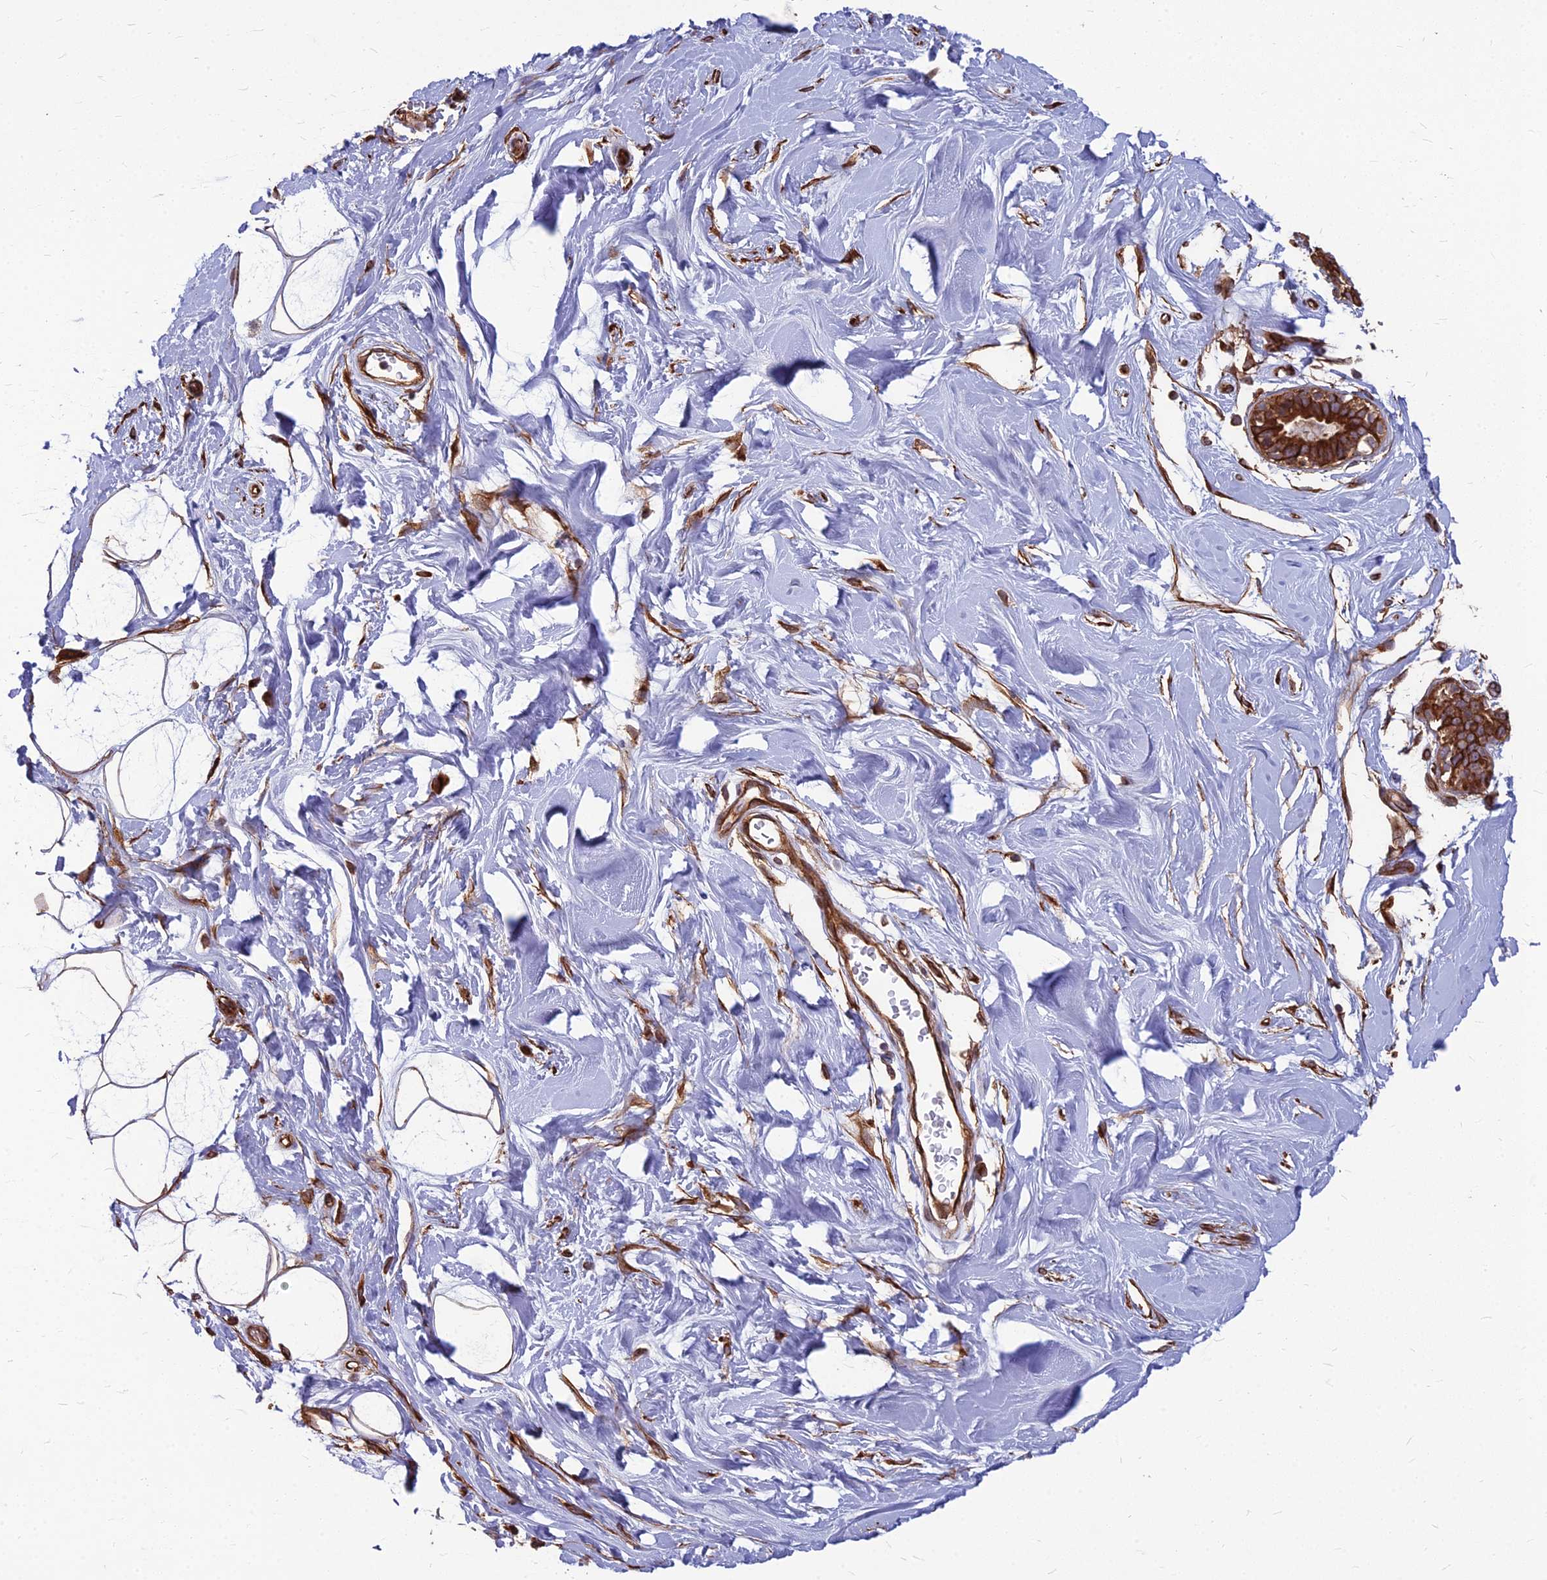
{"staining": {"intensity": "negative", "quantity": "none", "location": "none"}, "tissue": "adipose tissue", "cell_type": "Adipocytes", "image_type": "normal", "snomed": [{"axis": "morphology", "description": "Normal tissue, NOS"}, {"axis": "topography", "description": "Breast"}], "caption": "This is an IHC photomicrograph of benign adipose tissue. There is no staining in adipocytes.", "gene": "LSM6", "patient": {"sex": "female", "age": 26}}